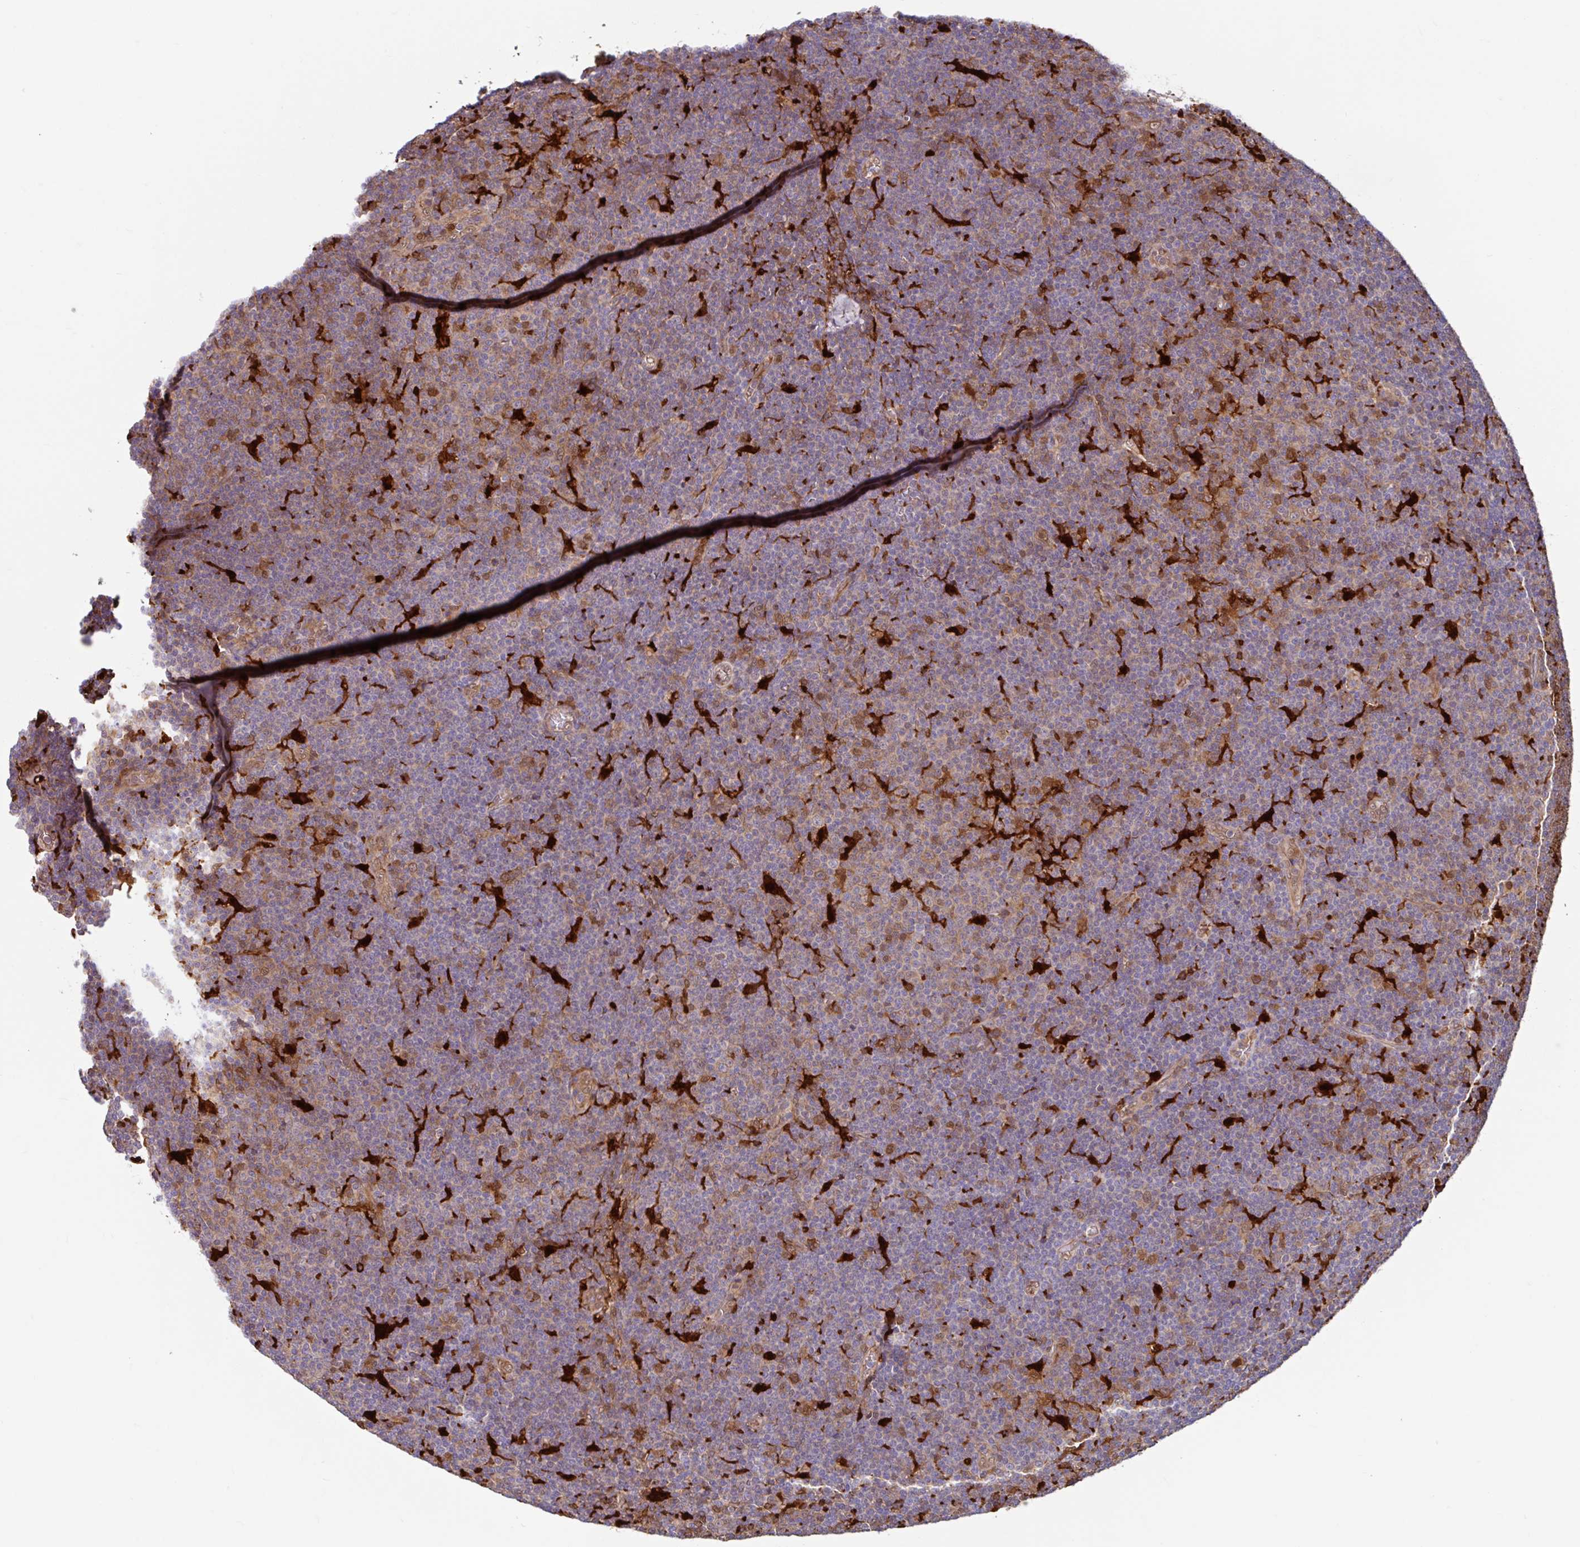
{"staining": {"intensity": "moderate", "quantity": "<25%", "location": "cytoplasmic/membranous"}, "tissue": "lymphoma", "cell_type": "Tumor cells", "image_type": "cancer", "snomed": [{"axis": "morphology", "description": "Malignant lymphoma, non-Hodgkin's type, Low grade"}, {"axis": "topography", "description": "Lymph node"}], "caption": "Low-grade malignant lymphoma, non-Hodgkin's type stained with a brown dye shows moderate cytoplasmic/membranous positive positivity in about <25% of tumor cells.", "gene": "BLVRA", "patient": {"sex": "male", "age": 48}}